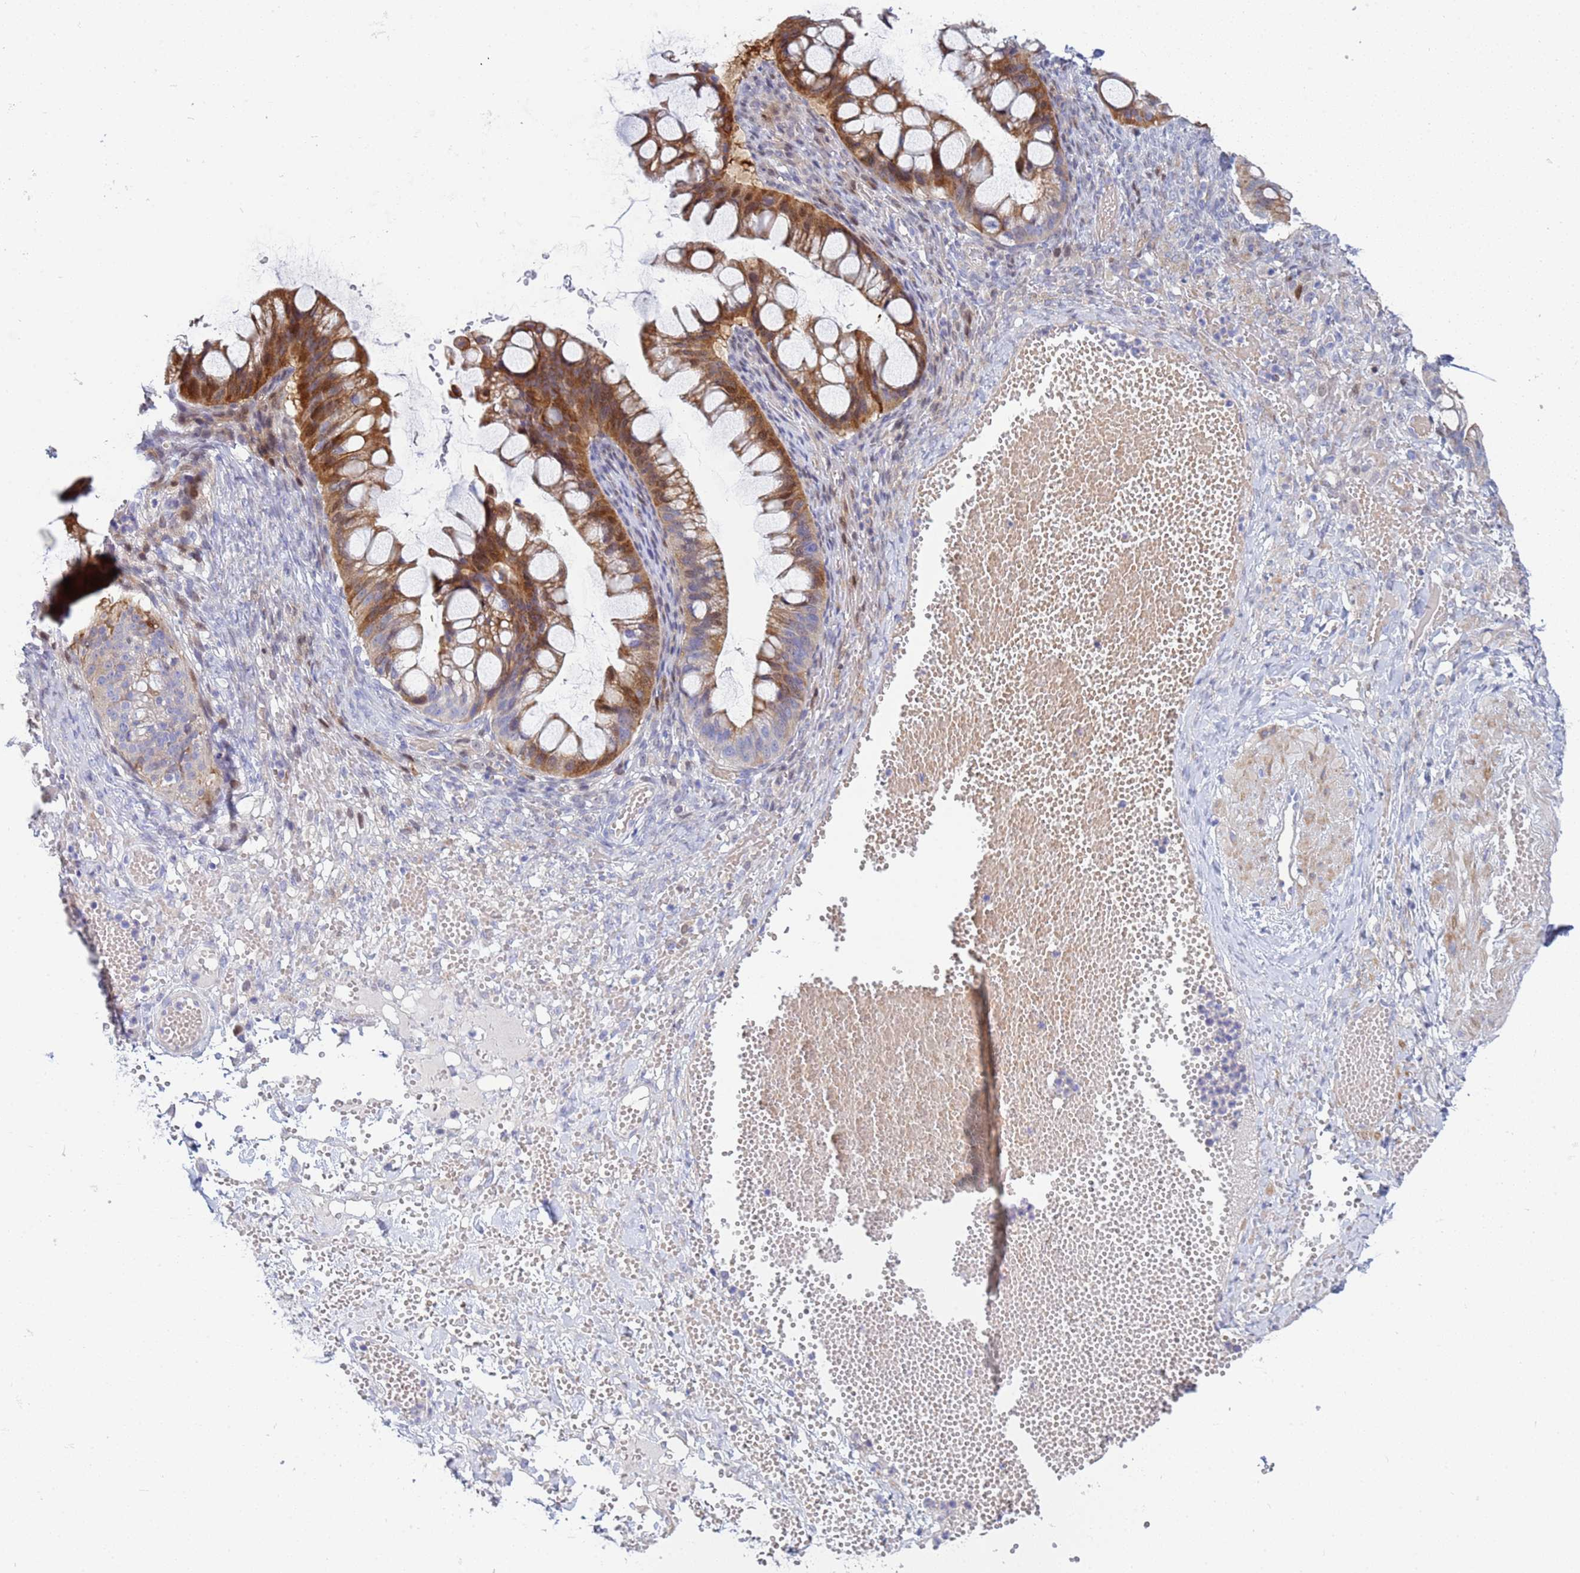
{"staining": {"intensity": "strong", "quantity": "25%-75%", "location": "cytoplasmic/membranous"}, "tissue": "ovarian cancer", "cell_type": "Tumor cells", "image_type": "cancer", "snomed": [{"axis": "morphology", "description": "Cystadenocarcinoma, mucinous, NOS"}, {"axis": "topography", "description": "Ovary"}], "caption": "Strong cytoplasmic/membranous staining for a protein is present in about 25%-75% of tumor cells of ovarian mucinous cystadenocarcinoma using IHC.", "gene": "PPP6R1", "patient": {"sex": "female", "age": 73}}